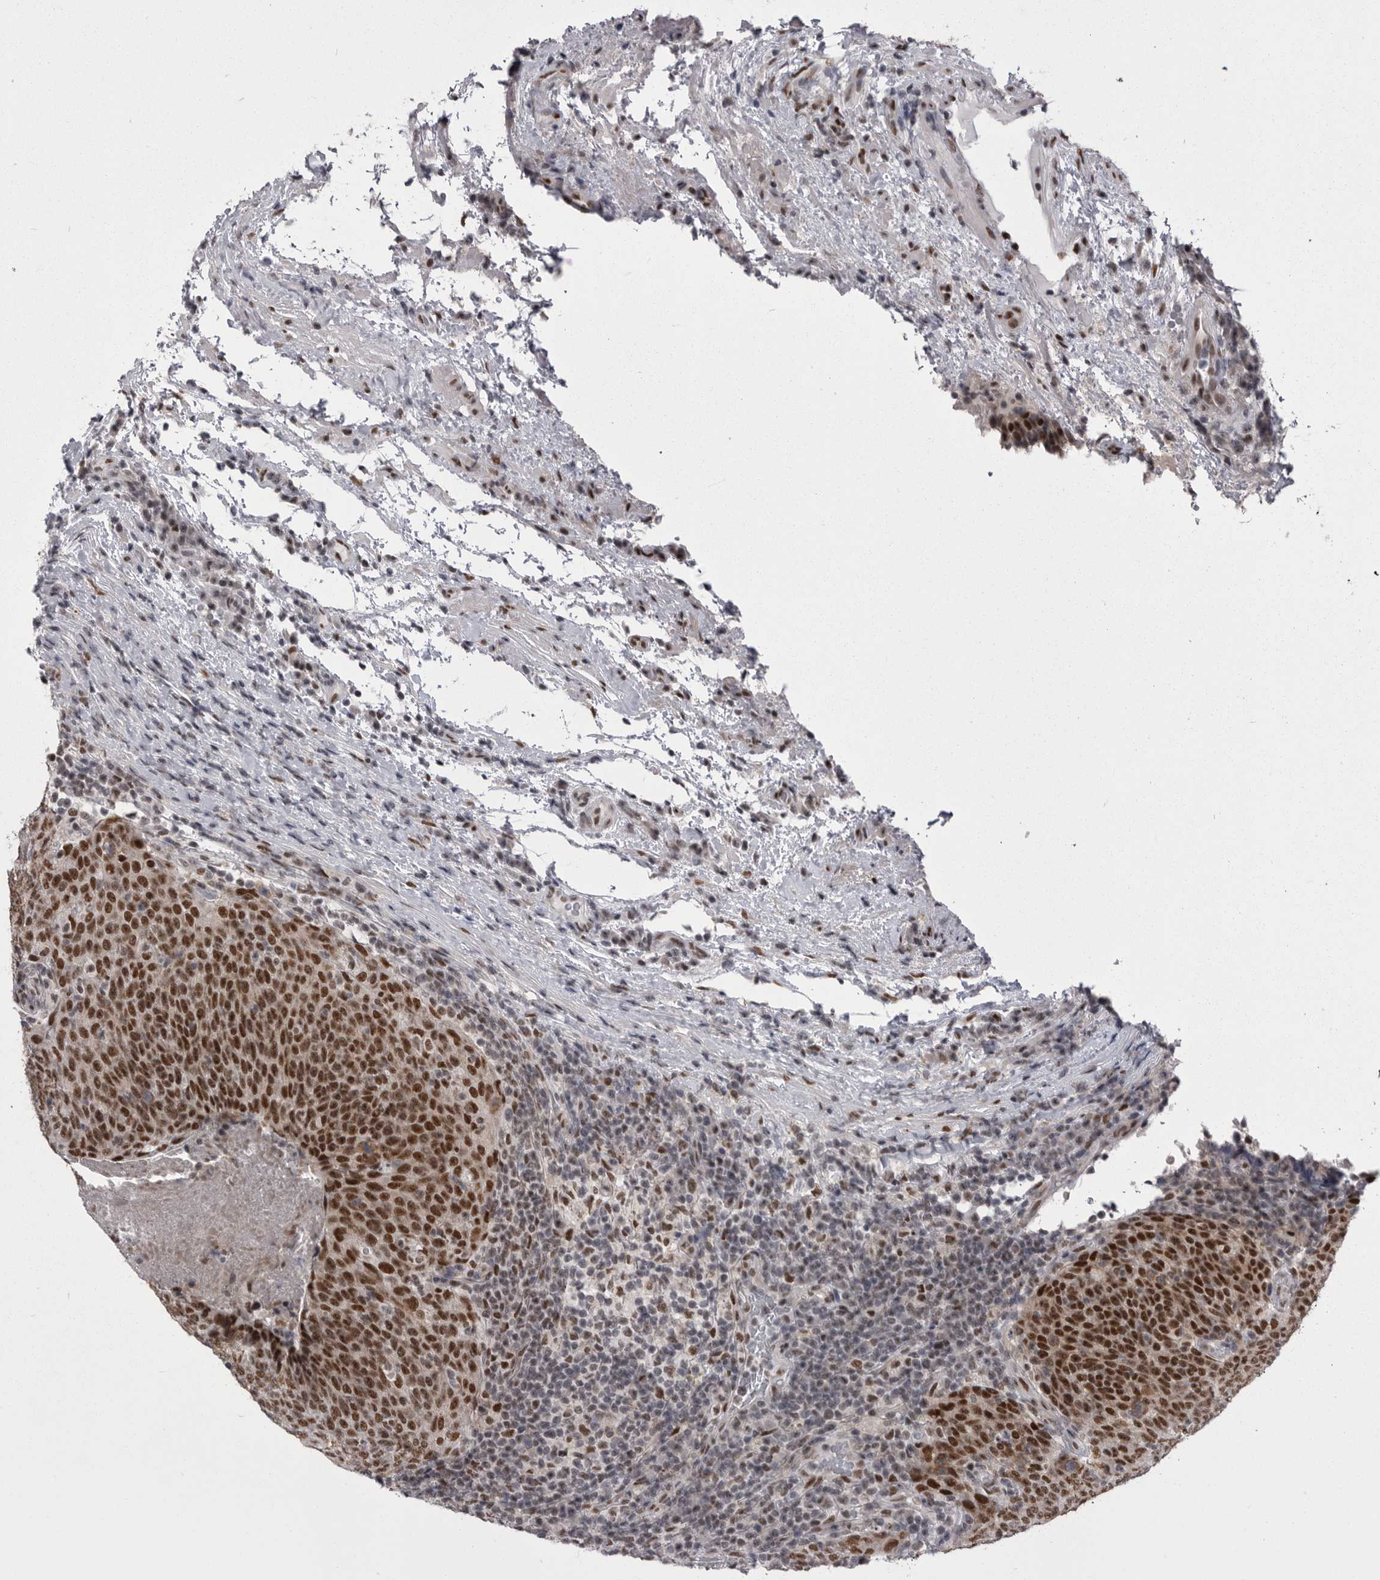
{"staining": {"intensity": "strong", "quantity": ">75%", "location": "nuclear"}, "tissue": "head and neck cancer", "cell_type": "Tumor cells", "image_type": "cancer", "snomed": [{"axis": "morphology", "description": "Squamous cell carcinoma, NOS"}, {"axis": "morphology", "description": "Squamous cell carcinoma, metastatic, NOS"}, {"axis": "topography", "description": "Lymph node"}, {"axis": "topography", "description": "Head-Neck"}], "caption": "Metastatic squamous cell carcinoma (head and neck) stained for a protein exhibits strong nuclear positivity in tumor cells.", "gene": "MEPCE", "patient": {"sex": "male", "age": 62}}